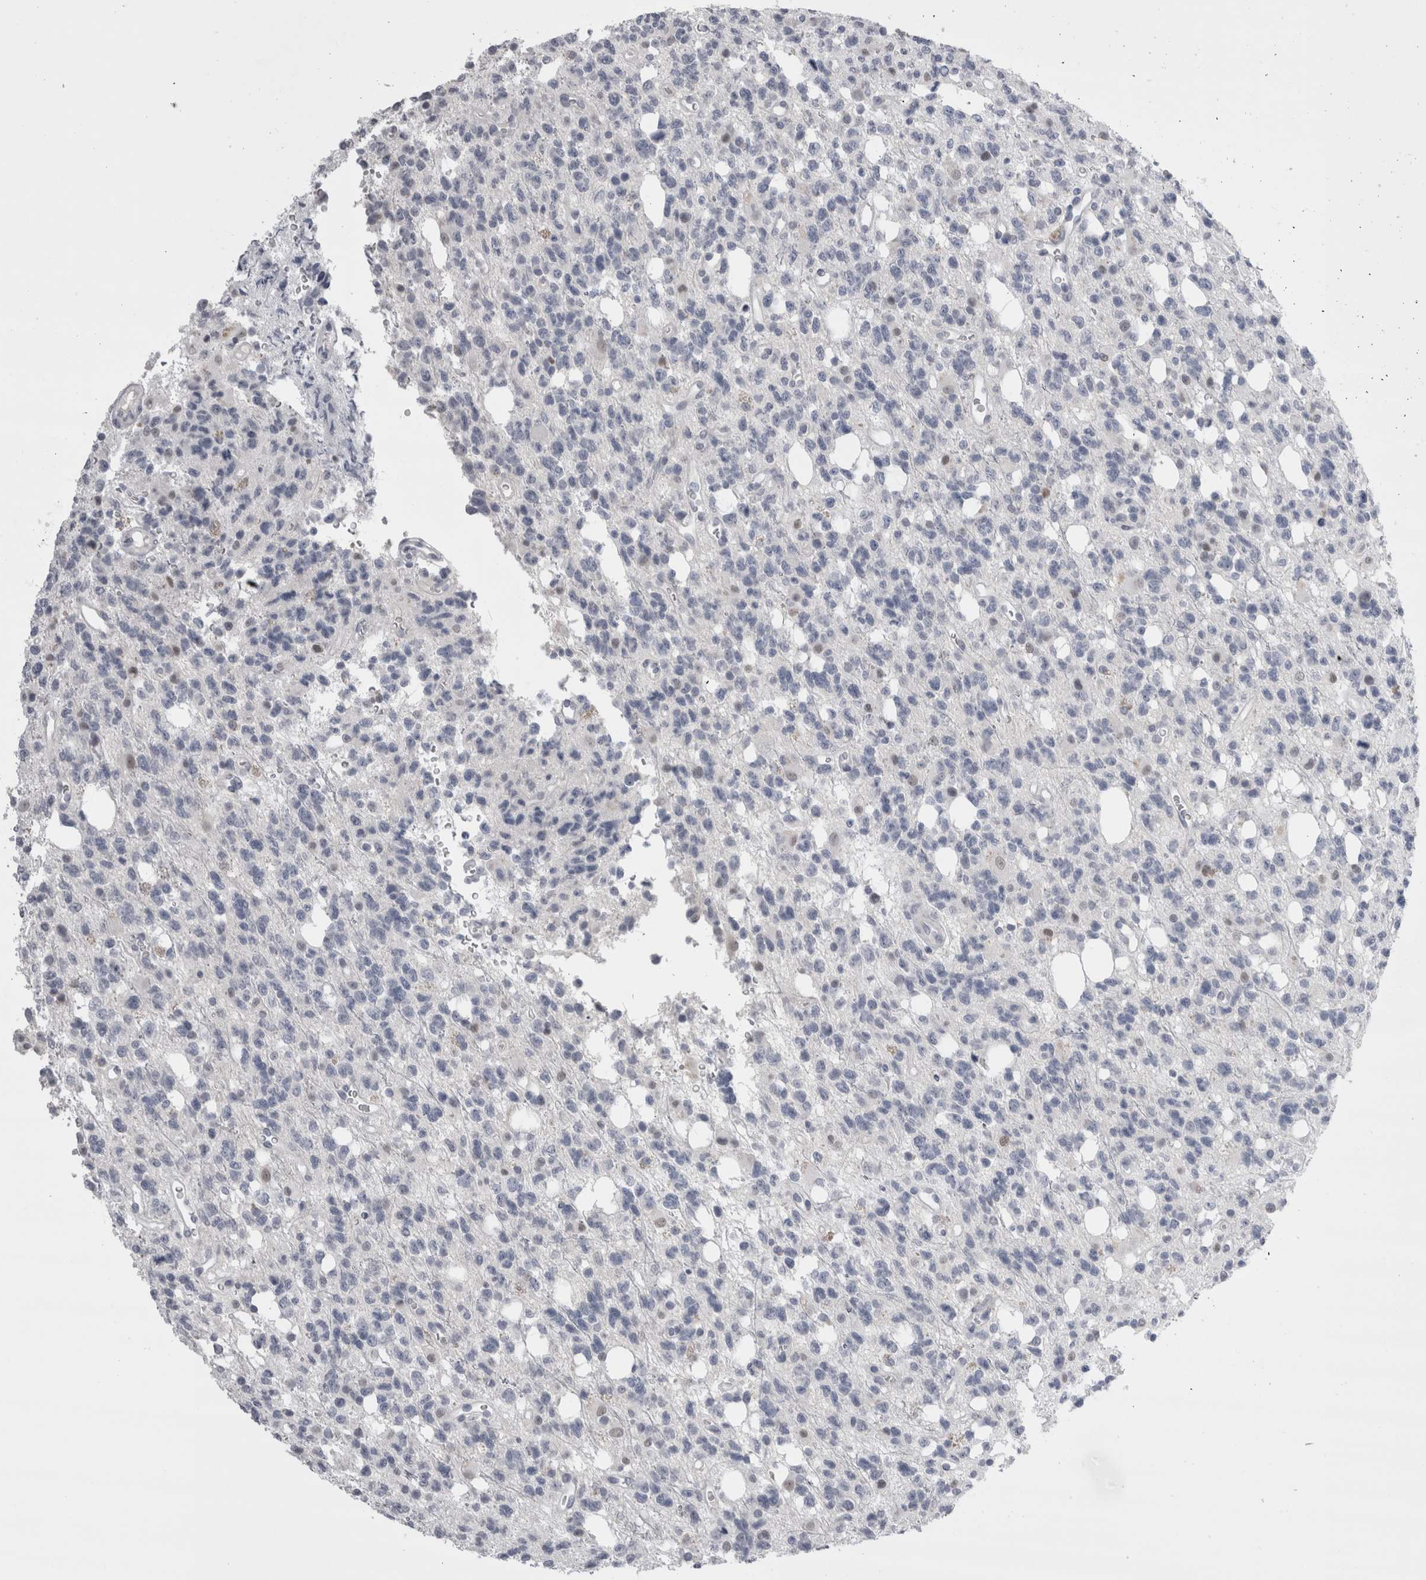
{"staining": {"intensity": "negative", "quantity": "none", "location": "none"}, "tissue": "glioma", "cell_type": "Tumor cells", "image_type": "cancer", "snomed": [{"axis": "morphology", "description": "Glioma, malignant, High grade"}, {"axis": "topography", "description": "Brain"}], "caption": "Image shows no significant protein expression in tumor cells of high-grade glioma (malignant). (IHC, brightfield microscopy, high magnification).", "gene": "FNDC8", "patient": {"sex": "female", "age": 62}}